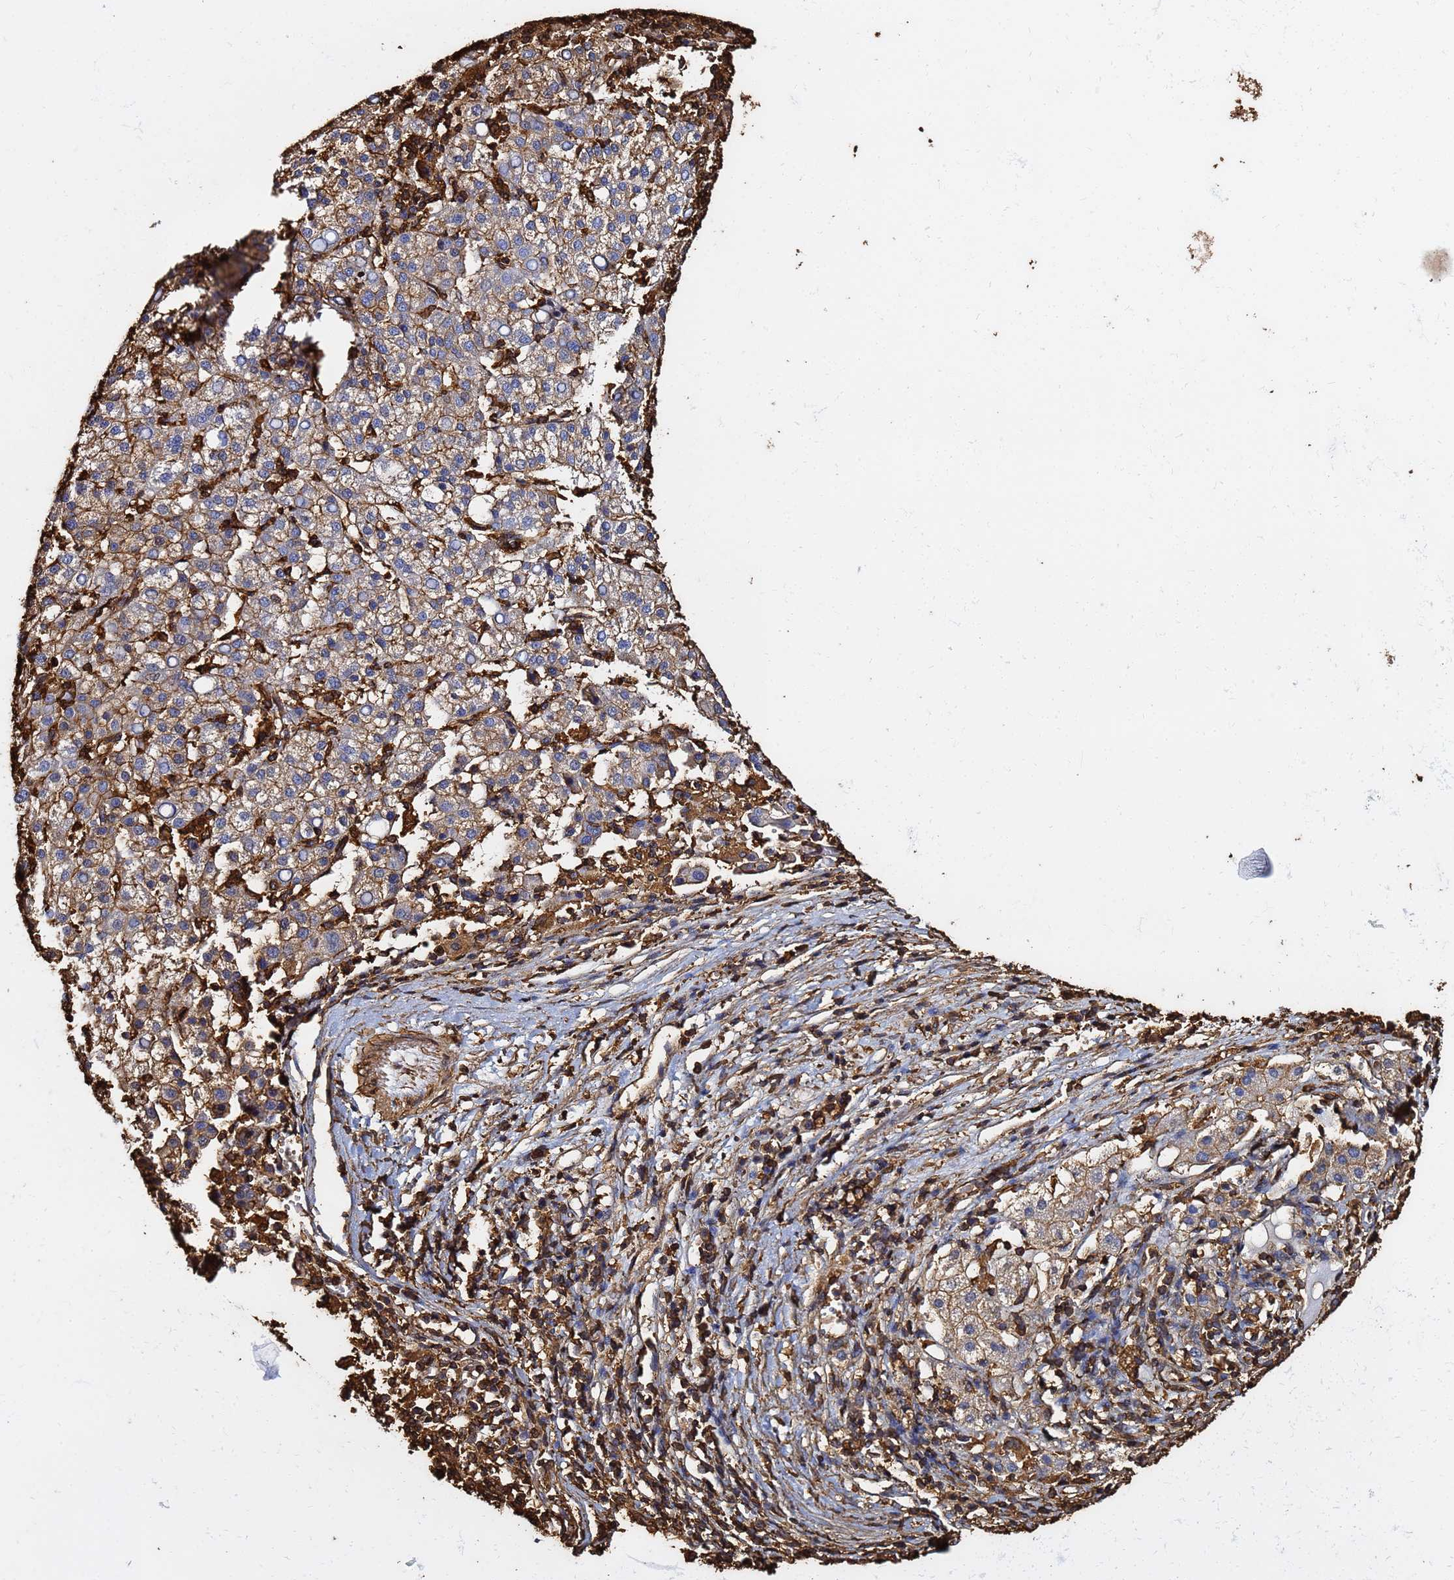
{"staining": {"intensity": "moderate", "quantity": "<25%", "location": "cytoplasmic/membranous"}, "tissue": "liver cancer", "cell_type": "Tumor cells", "image_type": "cancer", "snomed": [{"axis": "morphology", "description": "Carcinoma, Hepatocellular, NOS"}, {"axis": "topography", "description": "Liver"}], "caption": "Liver cancer (hepatocellular carcinoma) tissue displays moderate cytoplasmic/membranous positivity in about <25% of tumor cells, visualized by immunohistochemistry.", "gene": "ACTB", "patient": {"sex": "female", "age": 58}}